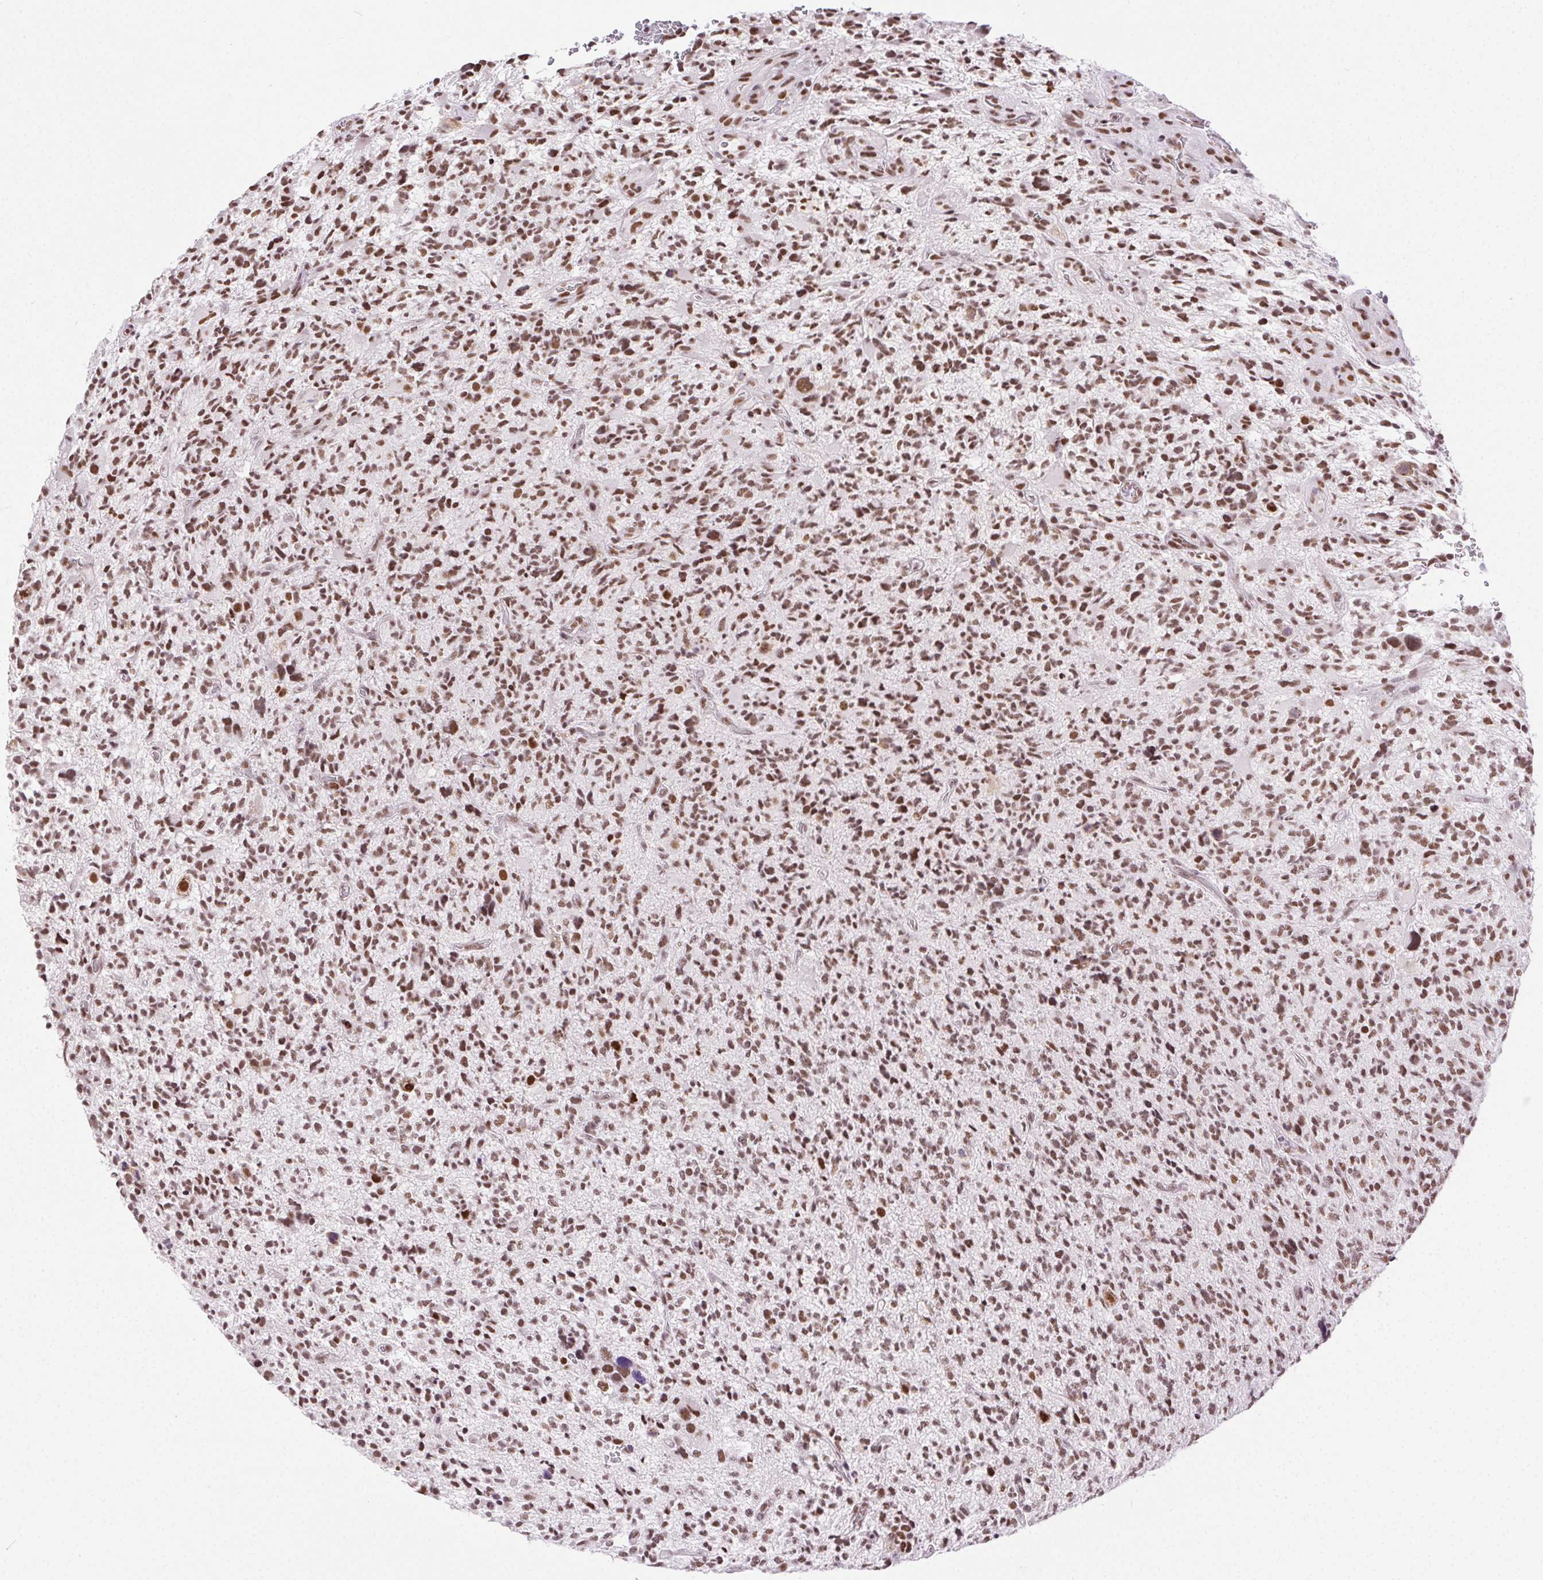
{"staining": {"intensity": "moderate", "quantity": ">75%", "location": "nuclear"}, "tissue": "glioma", "cell_type": "Tumor cells", "image_type": "cancer", "snomed": [{"axis": "morphology", "description": "Glioma, malignant, High grade"}, {"axis": "topography", "description": "Brain"}], "caption": "Brown immunohistochemical staining in malignant glioma (high-grade) demonstrates moderate nuclear positivity in about >75% of tumor cells.", "gene": "TRA2B", "patient": {"sex": "female", "age": 71}}